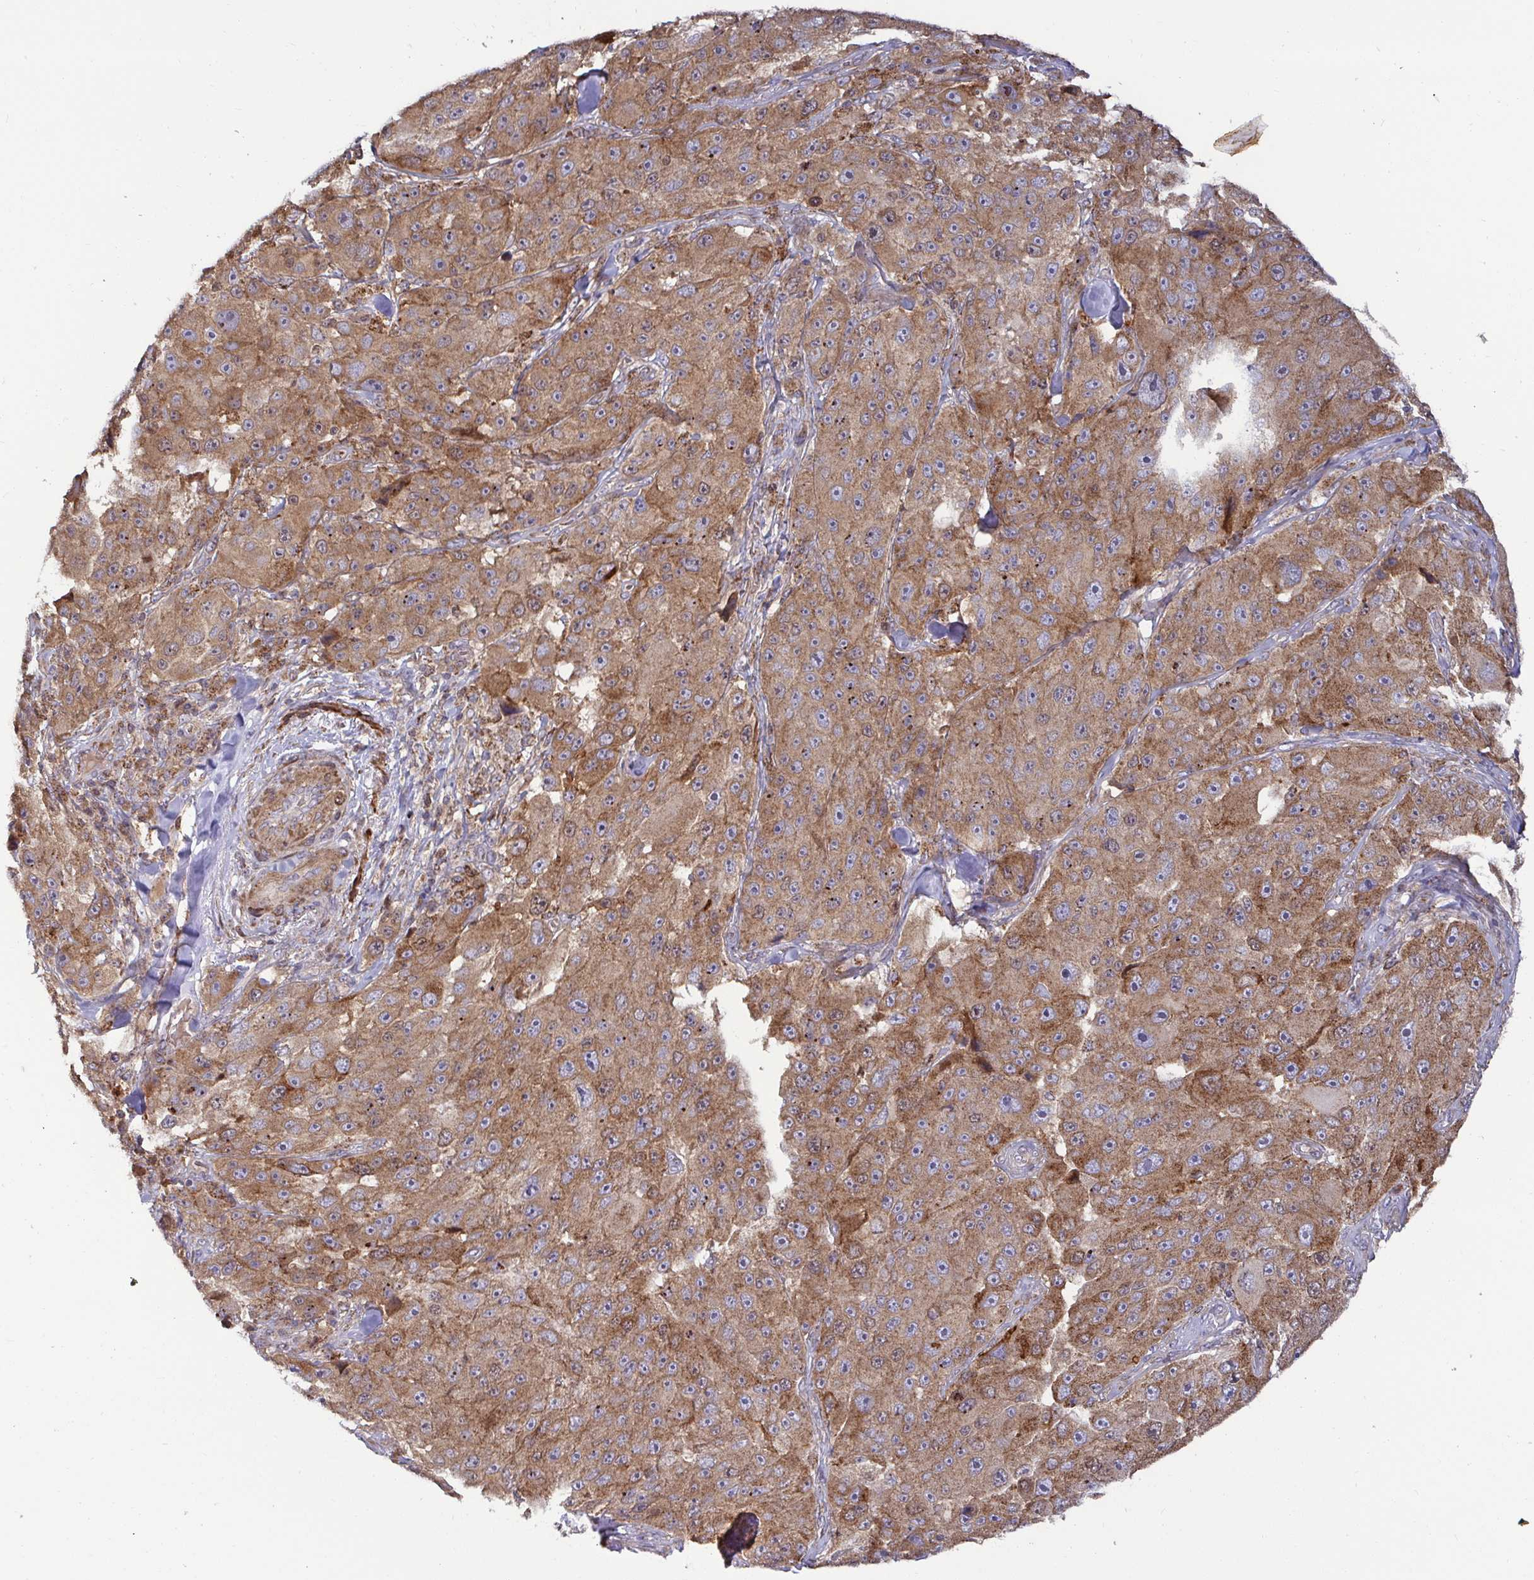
{"staining": {"intensity": "moderate", "quantity": ">75%", "location": "cytoplasmic/membranous"}, "tissue": "melanoma", "cell_type": "Tumor cells", "image_type": "cancer", "snomed": [{"axis": "morphology", "description": "Malignant melanoma, Metastatic site"}, {"axis": "topography", "description": "Lymph node"}], "caption": "A high-resolution image shows immunohistochemistry (IHC) staining of melanoma, which exhibits moderate cytoplasmic/membranous expression in about >75% of tumor cells. Immunohistochemistry (ihc) stains the protein in brown and the nuclei are stained blue.", "gene": "SPRY1", "patient": {"sex": "male", "age": 62}}